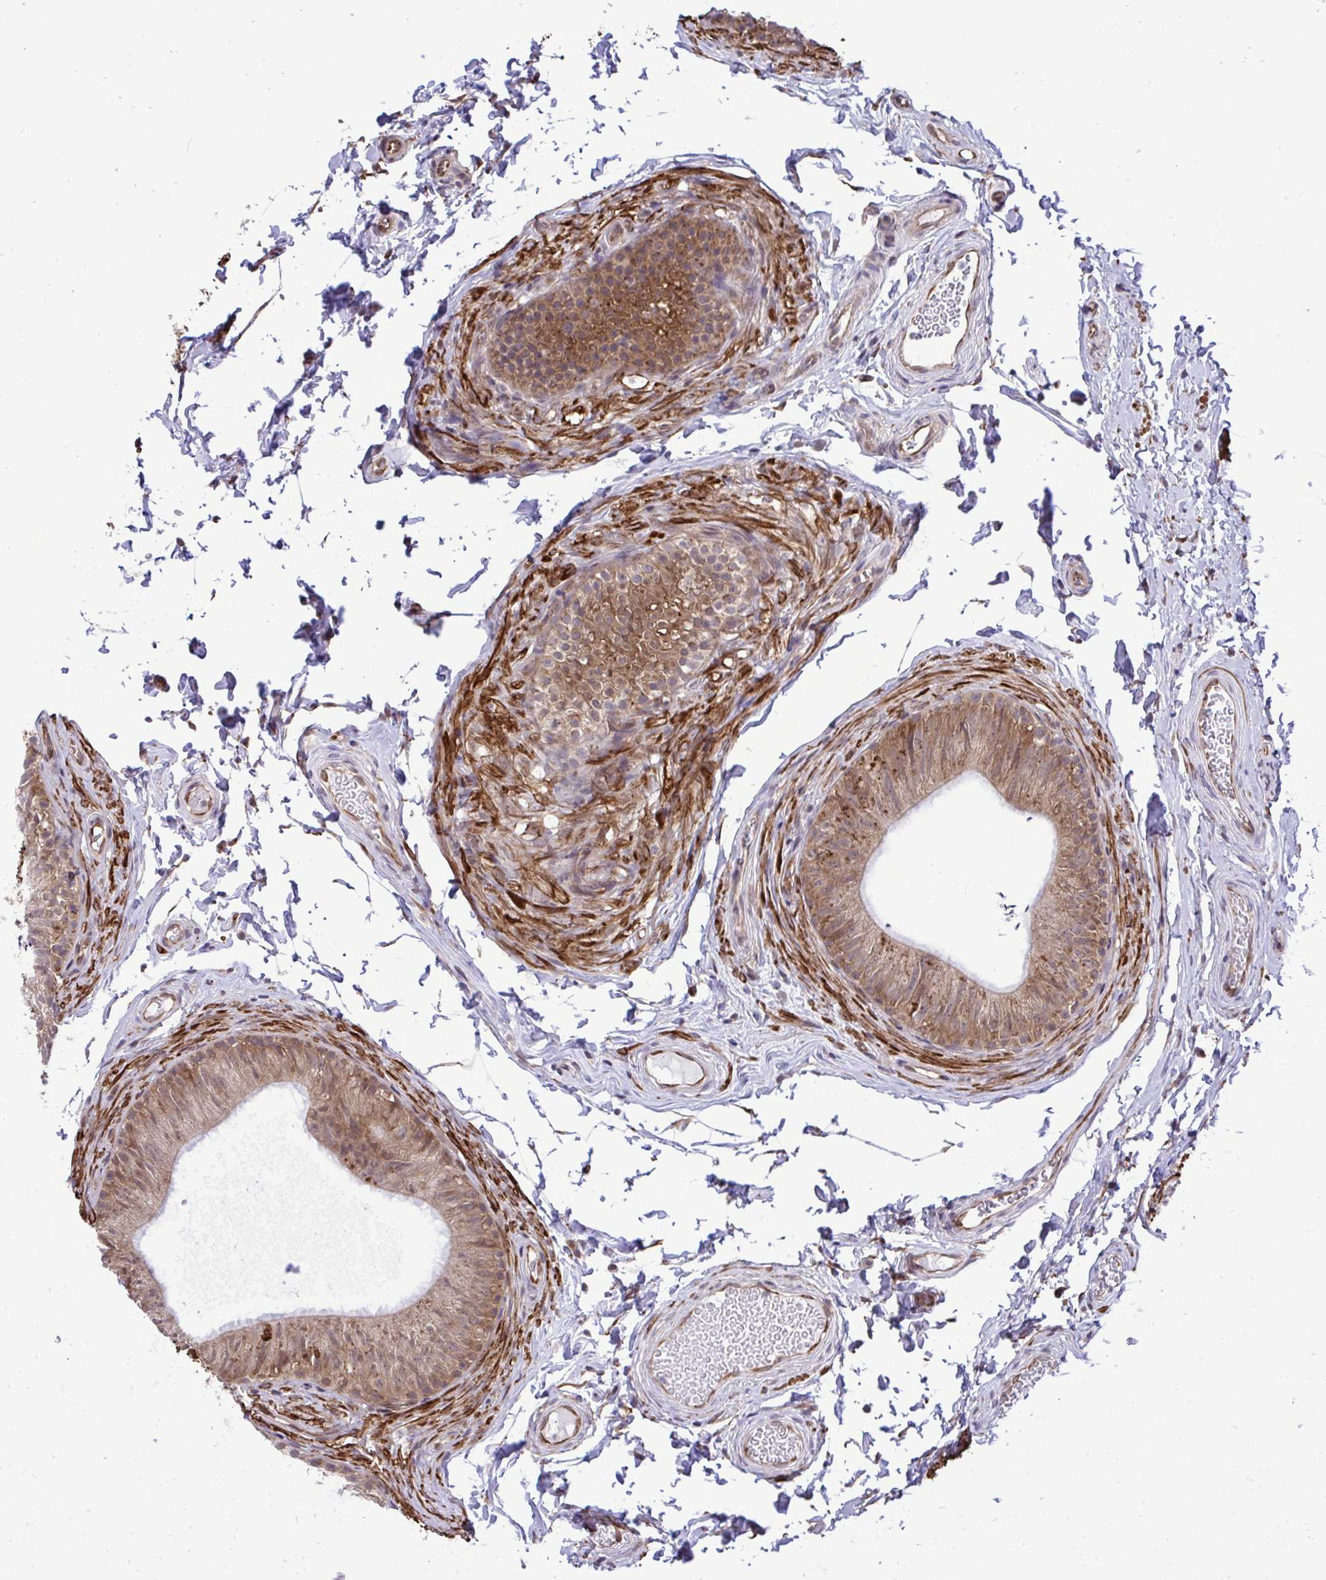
{"staining": {"intensity": "moderate", "quantity": ">75%", "location": "cytoplasmic/membranous"}, "tissue": "epididymis", "cell_type": "Glandular cells", "image_type": "normal", "snomed": [{"axis": "morphology", "description": "Normal tissue, NOS"}, {"axis": "topography", "description": "Epididymis, spermatic cord, NOS"}, {"axis": "topography", "description": "Epididymis"}, {"axis": "topography", "description": "Peripheral nerve tissue"}], "caption": "A brown stain labels moderate cytoplasmic/membranous positivity of a protein in glandular cells of unremarkable human epididymis. (DAB (3,3'-diaminobenzidine) = brown stain, brightfield microscopy at high magnification).", "gene": "RPS15", "patient": {"sex": "male", "age": 29}}